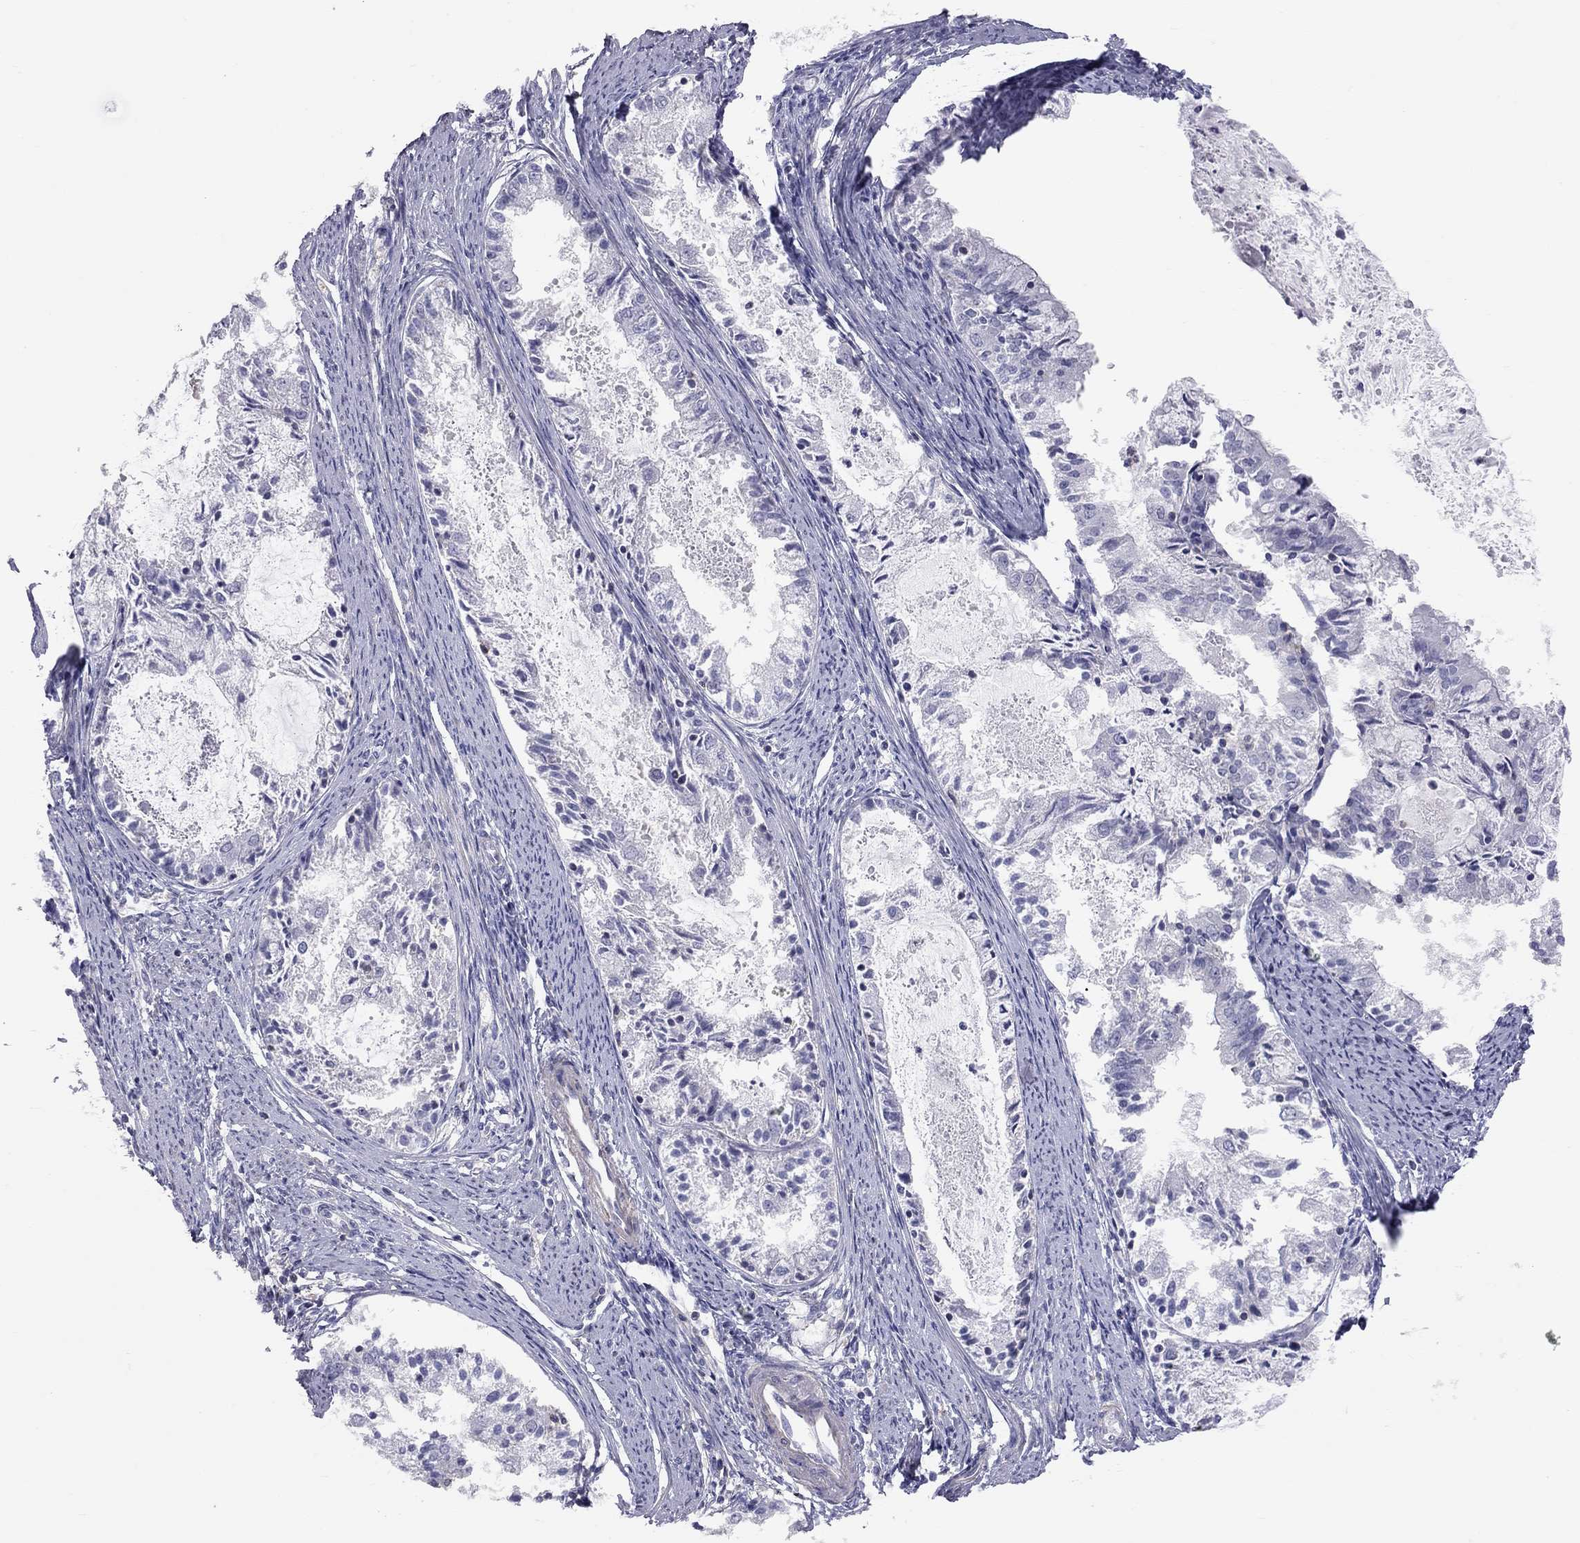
{"staining": {"intensity": "negative", "quantity": "none", "location": "none"}, "tissue": "endometrial cancer", "cell_type": "Tumor cells", "image_type": "cancer", "snomed": [{"axis": "morphology", "description": "Adenocarcinoma, NOS"}, {"axis": "topography", "description": "Endometrium"}], "caption": "This is an IHC photomicrograph of human endometrial adenocarcinoma. There is no positivity in tumor cells.", "gene": "ADCYAP1", "patient": {"sex": "female", "age": 57}}